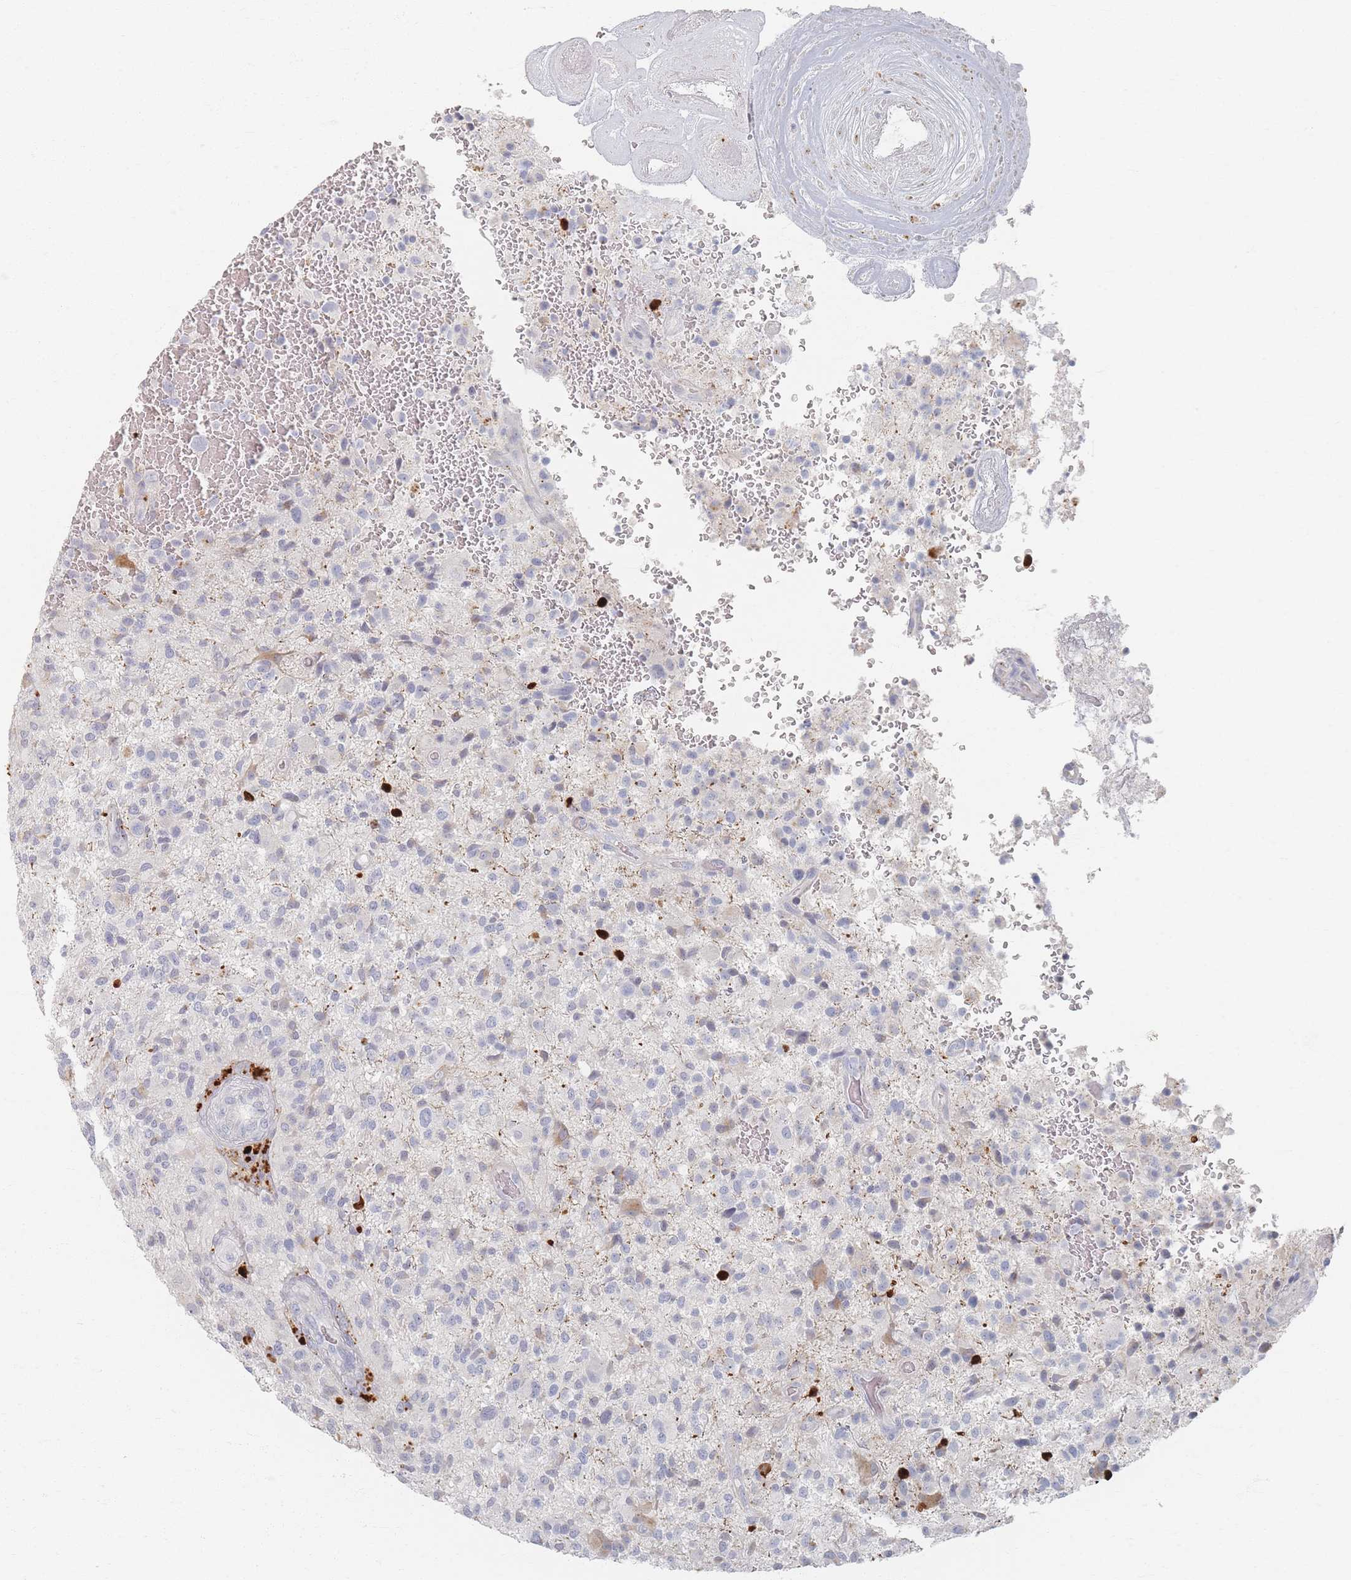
{"staining": {"intensity": "negative", "quantity": "none", "location": "none"}, "tissue": "glioma", "cell_type": "Tumor cells", "image_type": "cancer", "snomed": [{"axis": "morphology", "description": "Glioma, malignant, High grade"}, {"axis": "topography", "description": "Brain"}], "caption": "High power microscopy histopathology image of an immunohistochemistry histopathology image of malignant glioma (high-grade), revealing no significant expression in tumor cells.", "gene": "SLC2A11", "patient": {"sex": "male", "age": 47}}